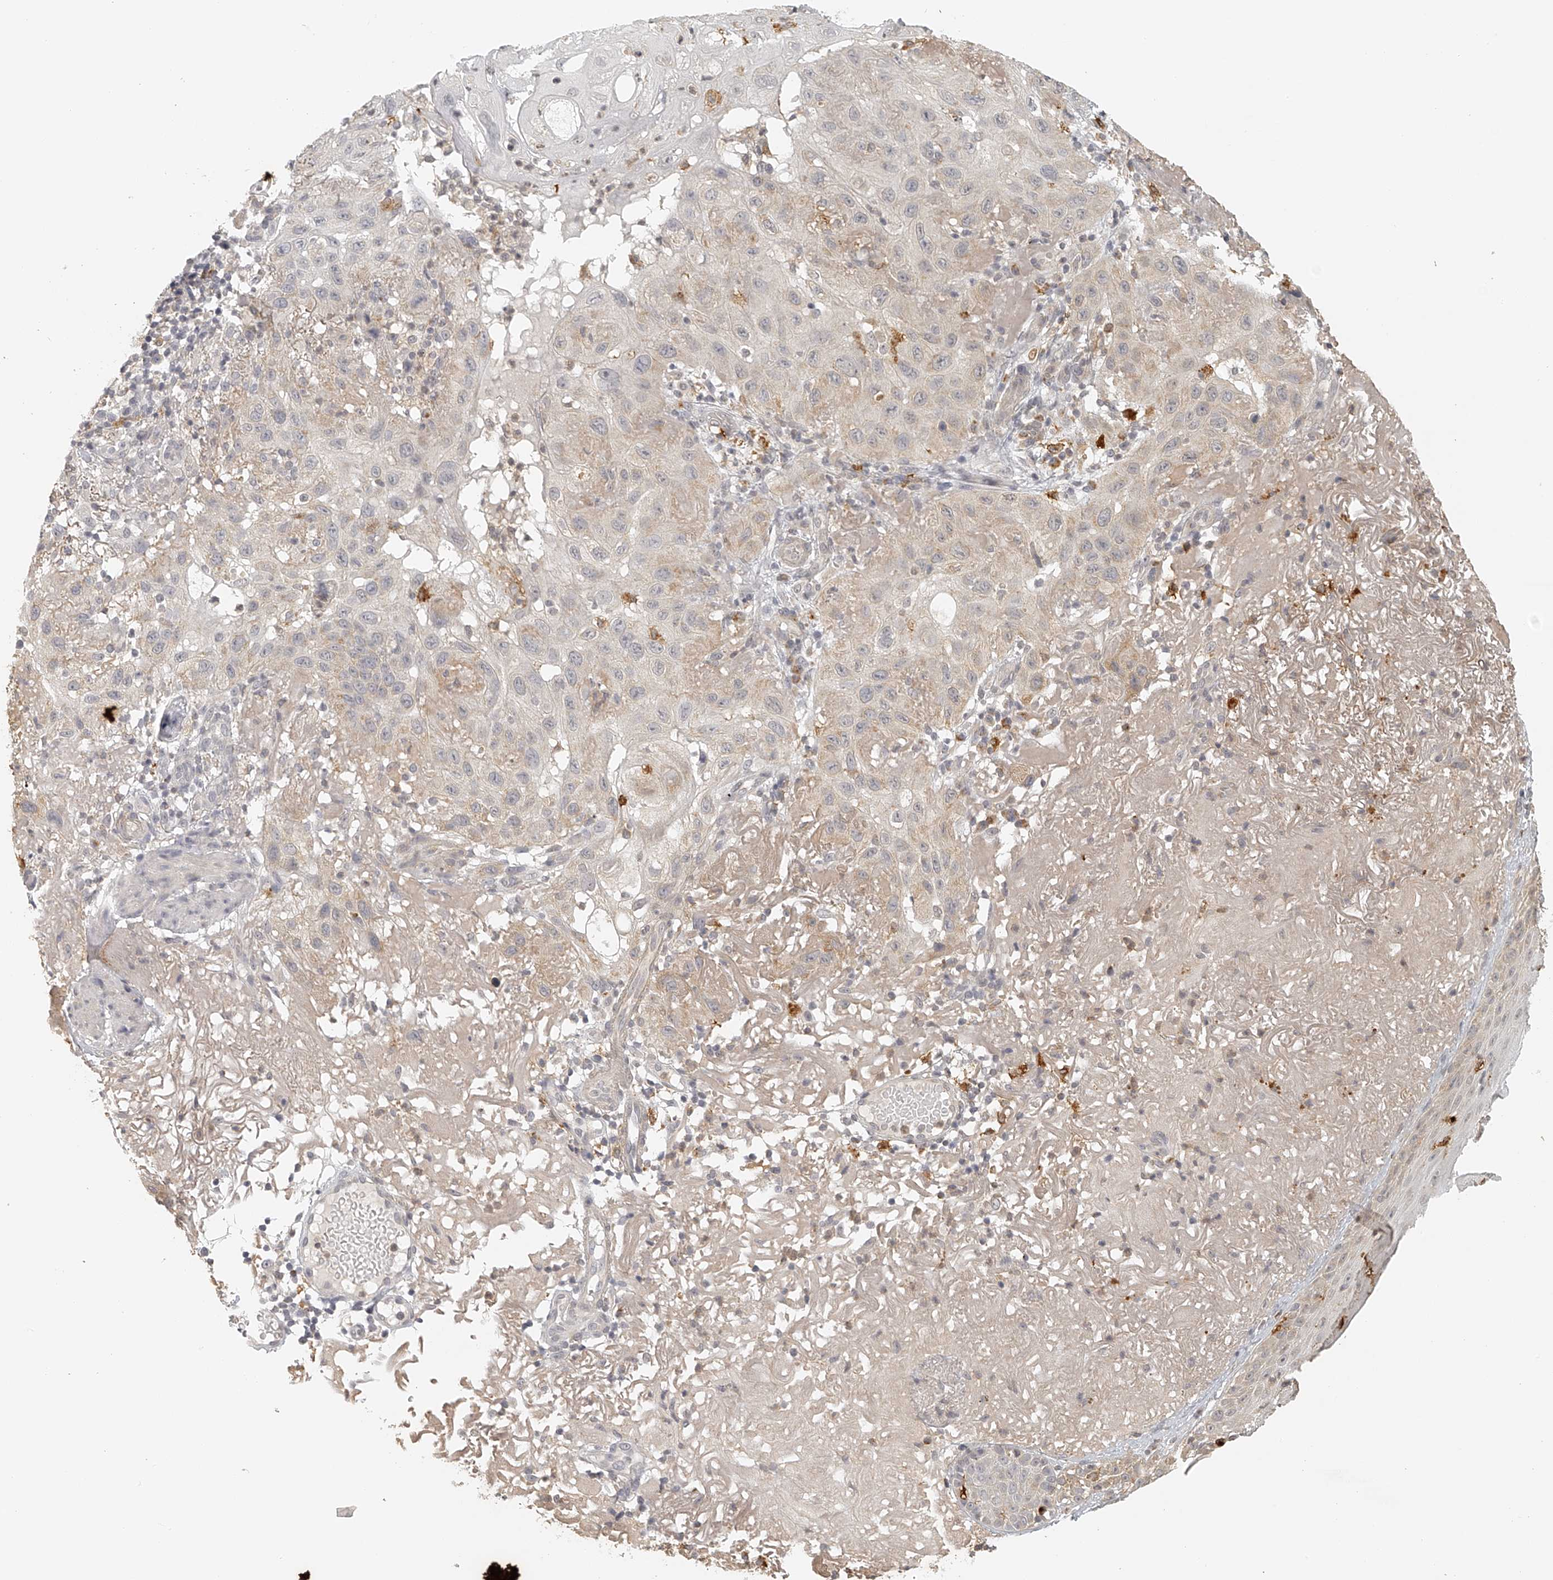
{"staining": {"intensity": "negative", "quantity": "none", "location": "none"}, "tissue": "skin cancer", "cell_type": "Tumor cells", "image_type": "cancer", "snomed": [{"axis": "morphology", "description": "Normal tissue, NOS"}, {"axis": "morphology", "description": "Squamous cell carcinoma, NOS"}, {"axis": "topography", "description": "Skin"}], "caption": "A high-resolution image shows immunohistochemistry (IHC) staining of squamous cell carcinoma (skin), which demonstrates no significant expression in tumor cells.", "gene": "BCL2L11", "patient": {"sex": "female", "age": 96}}